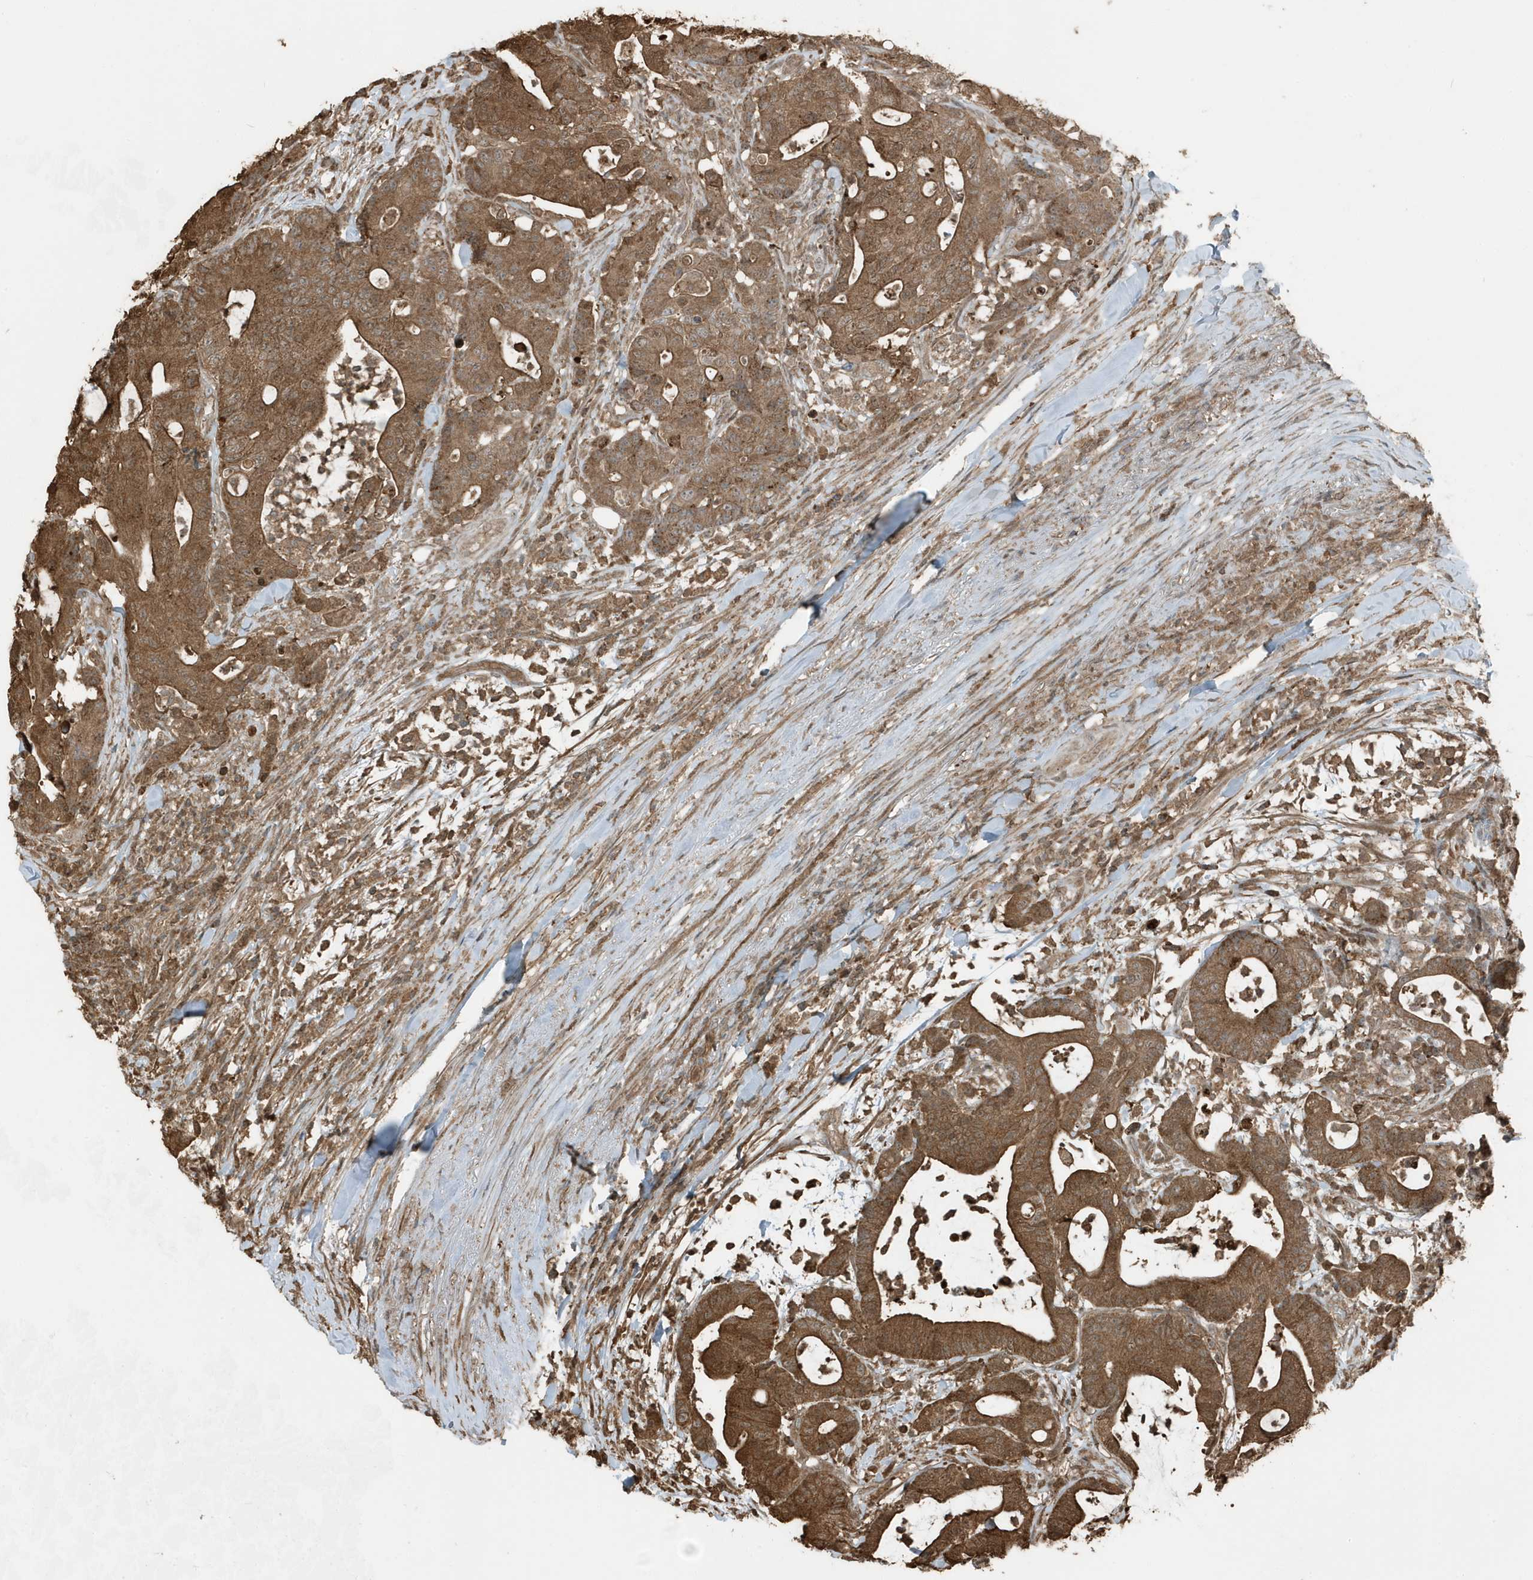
{"staining": {"intensity": "strong", "quantity": ">75%", "location": "cytoplasmic/membranous"}, "tissue": "colorectal cancer", "cell_type": "Tumor cells", "image_type": "cancer", "snomed": [{"axis": "morphology", "description": "Adenocarcinoma, NOS"}, {"axis": "topography", "description": "Colon"}], "caption": "Human colorectal cancer (adenocarcinoma) stained with a brown dye shows strong cytoplasmic/membranous positive positivity in approximately >75% of tumor cells.", "gene": "AZI2", "patient": {"sex": "female", "age": 84}}